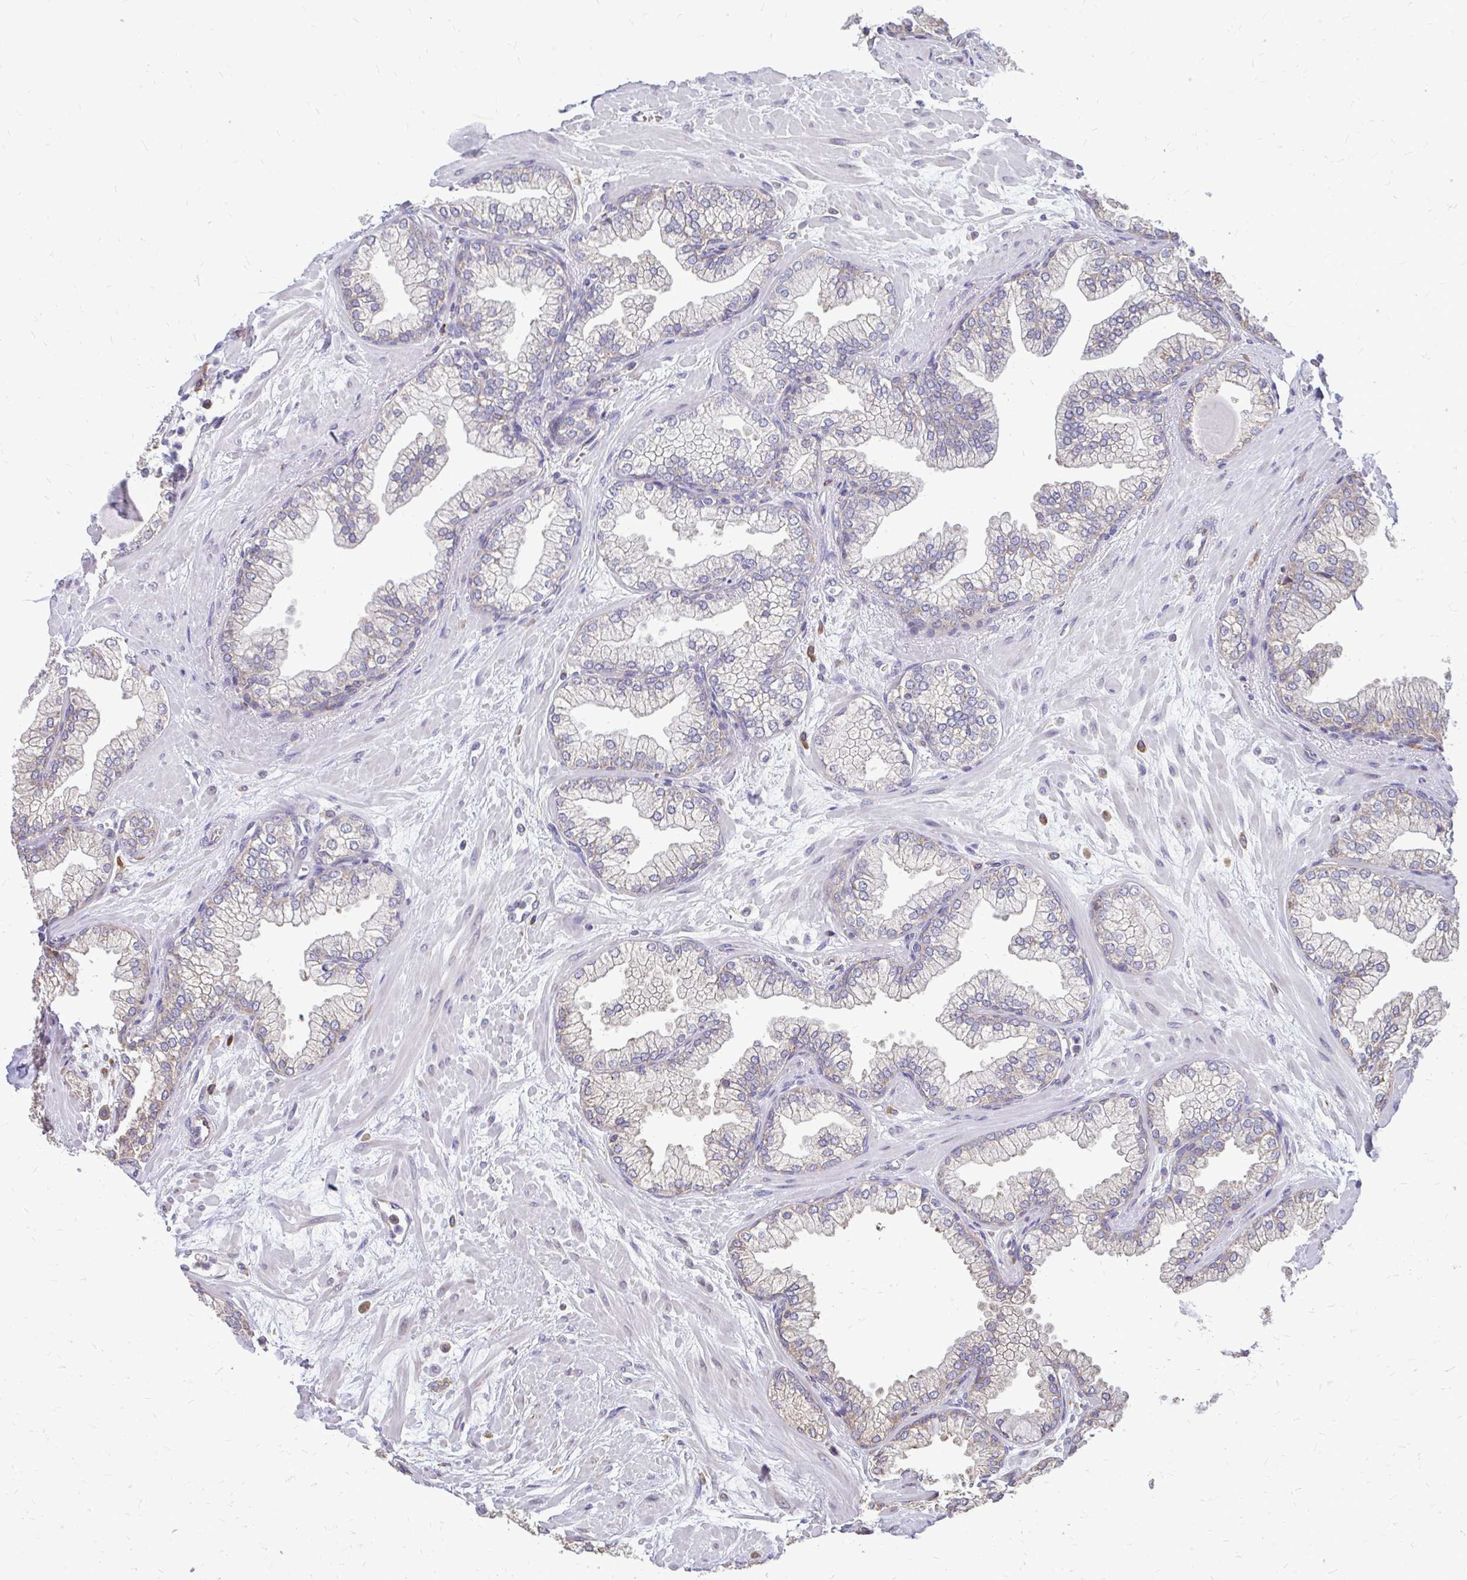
{"staining": {"intensity": "weak", "quantity": "25%-75%", "location": "cytoplasmic/membranous"}, "tissue": "prostate", "cell_type": "Glandular cells", "image_type": "normal", "snomed": [{"axis": "morphology", "description": "Normal tissue, NOS"}, {"axis": "topography", "description": "Prostate"}, {"axis": "topography", "description": "Peripheral nerve tissue"}], "caption": "Immunohistochemistry (IHC) (DAB (3,3'-diaminobenzidine)) staining of unremarkable prostate demonstrates weak cytoplasmic/membranous protein expression in approximately 25%-75% of glandular cells.", "gene": "RPS3", "patient": {"sex": "male", "age": 61}}